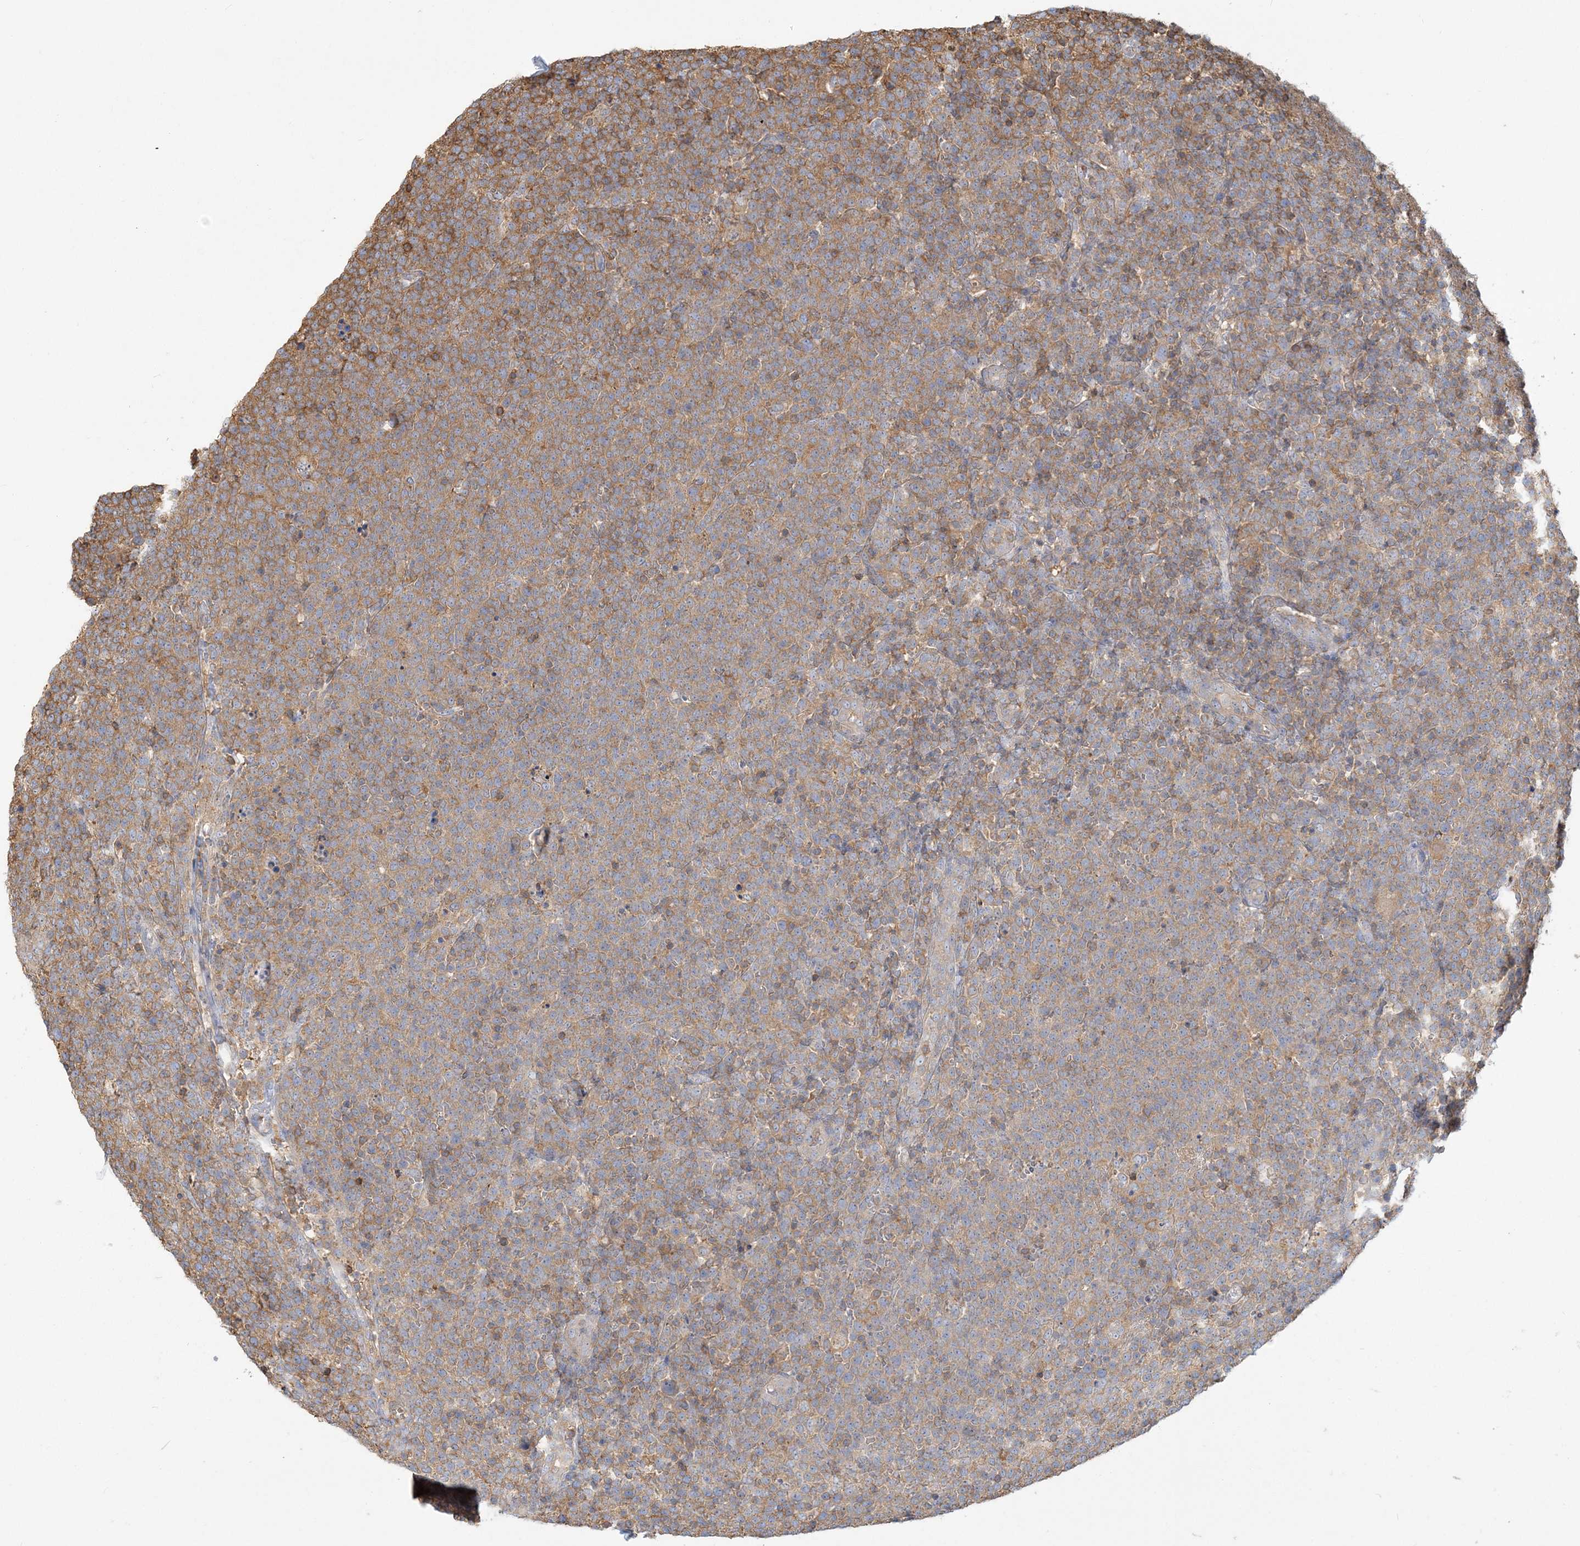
{"staining": {"intensity": "moderate", "quantity": ">75%", "location": "cytoplasmic/membranous"}, "tissue": "lymphoma", "cell_type": "Tumor cells", "image_type": "cancer", "snomed": [{"axis": "morphology", "description": "Malignant lymphoma, non-Hodgkin's type, High grade"}, {"axis": "topography", "description": "Lymph node"}], "caption": "High-grade malignant lymphoma, non-Hodgkin's type tissue exhibits moderate cytoplasmic/membranous expression in approximately >75% of tumor cells, visualized by immunohistochemistry.", "gene": "ANKS1A", "patient": {"sex": "male", "age": 61}}